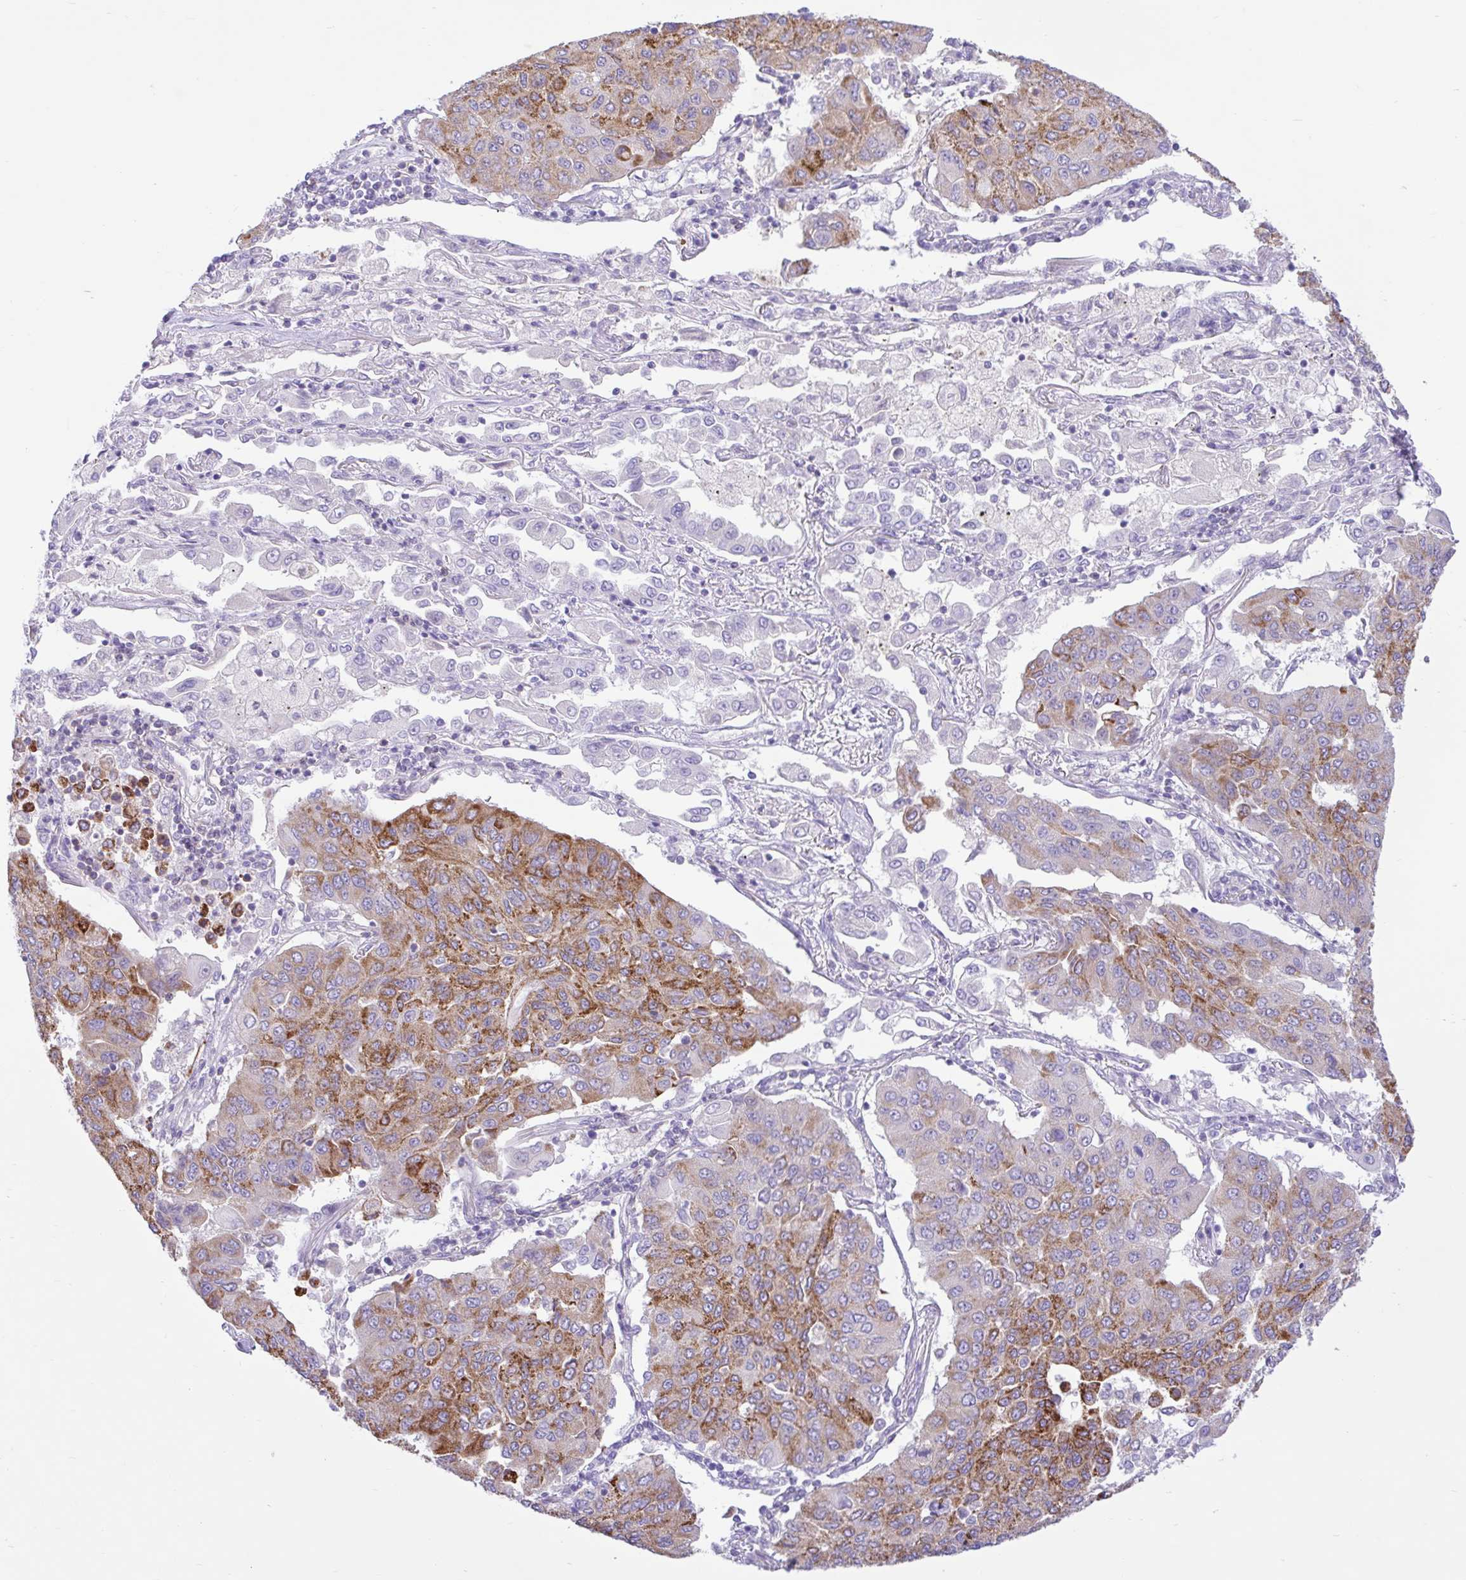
{"staining": {"intensity": "moderate", "quantity": "25%-75%", "location": "cytoplasmic/membranous"}, "tissue": "lung cancer", "cell_type": "Tumor cells", "image_type": "cancer", "snomed": [{"axis": "morphology", "description": "Squamous cell carcinoma, NOS"}, {"axis": "topography", "description": "Lung"}], "caption": "Immunohistochemistry of human lung squamous cell carcinoma reveals medium levels of moderate cytoplasmic/membranous expression in approximately 25%-75% of tumor cells. (brown staining indicates protein expression, while blue staining denotes nuclei).", "gene": "ZNF101", "patient": {"sex": "male", "age": 74}}